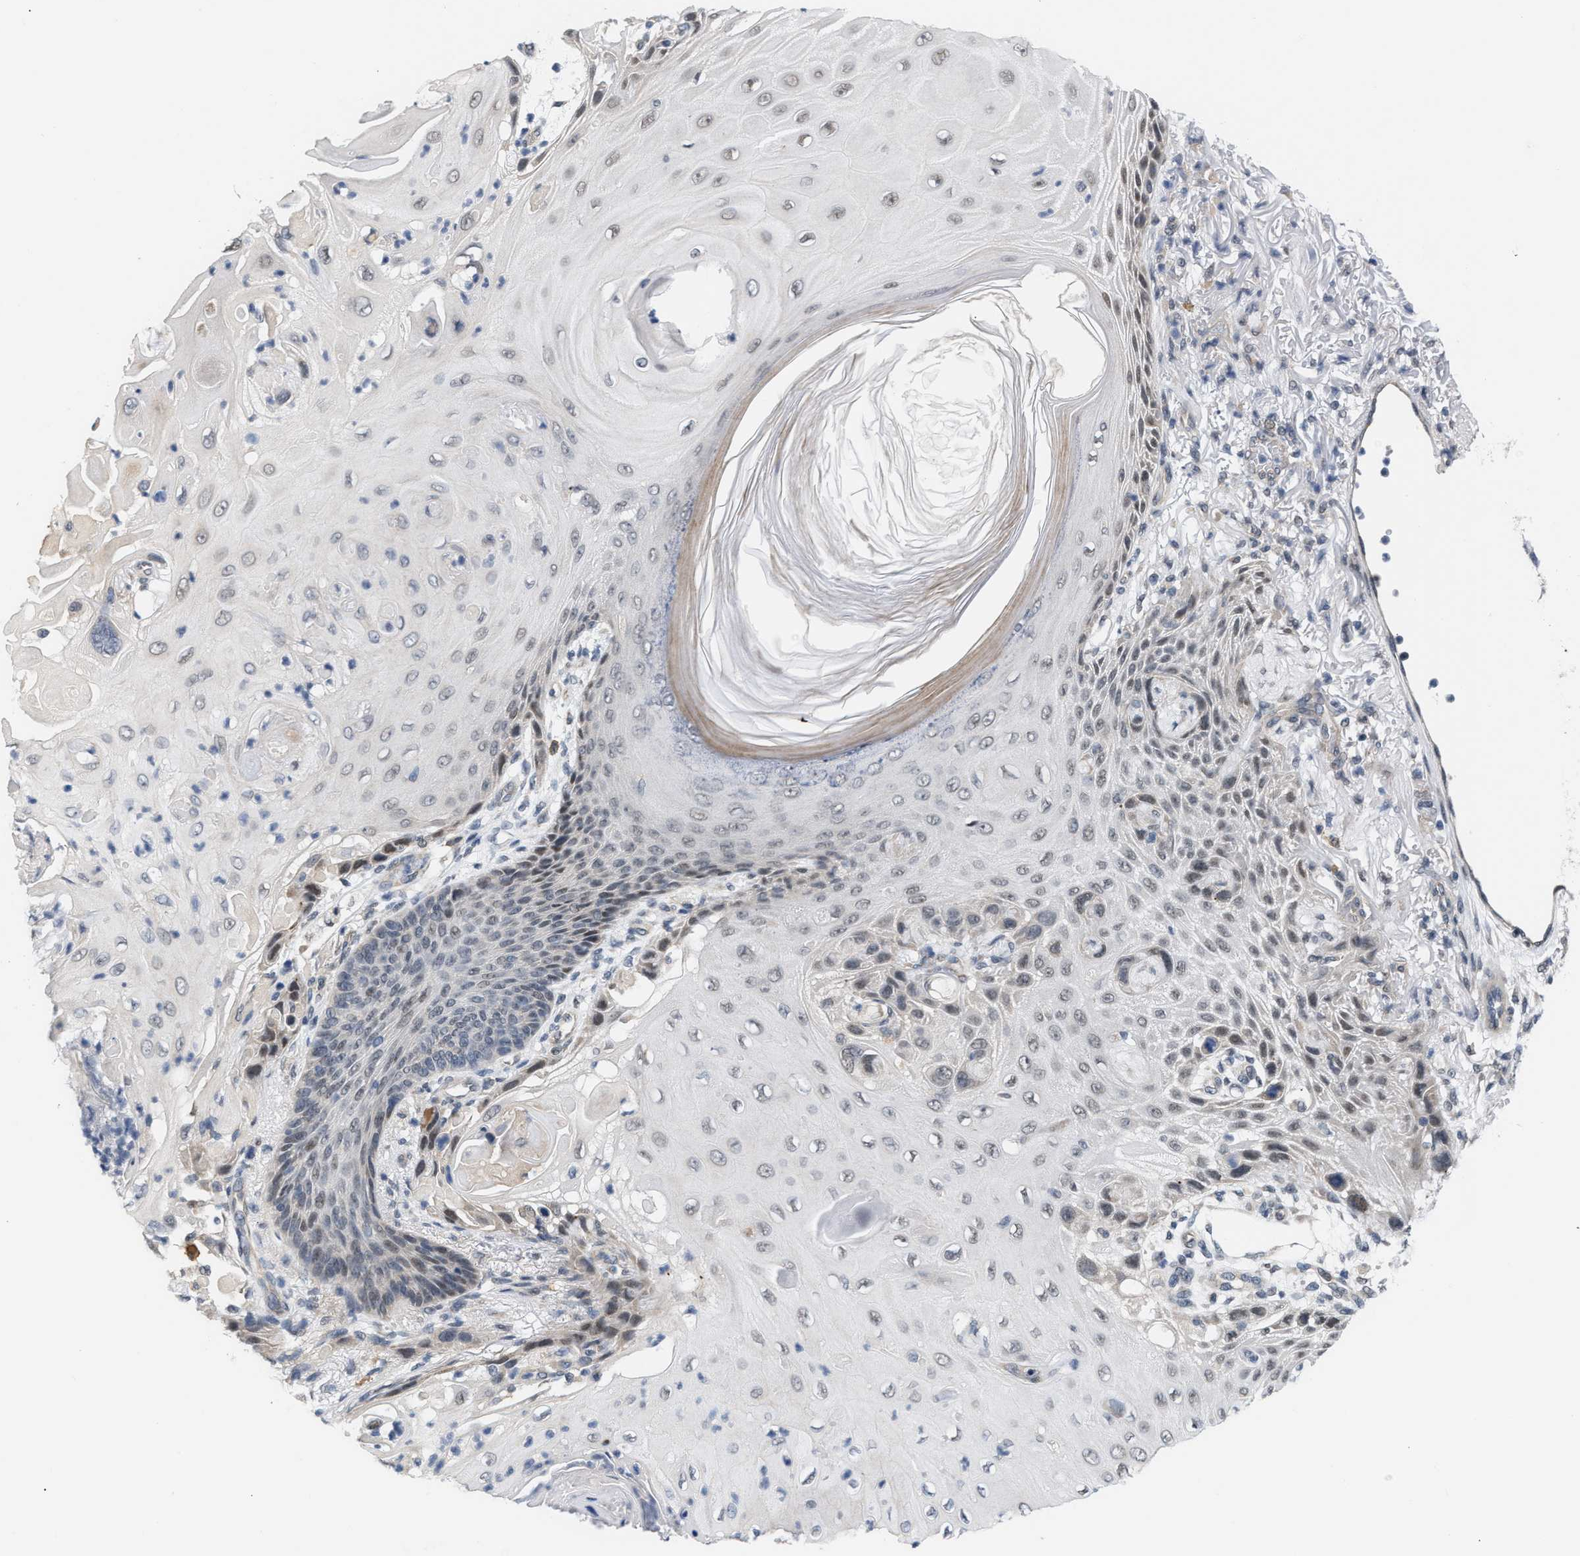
{"staining": {"intensity": "moderate", "quantity": "<25%", "location": "nuclear"}, "tissue": "skin cancer", "cell_type": "Tumor cells", "image_type": "cancer", "snomed": [{"axis": "morphology", "description": "Squamous cell carcinoma, NOS"}, {"axis": "topography", "description": "Skin"}], "caption": "IHC histopathology image of neoplastic tissue: skin squamous cell carcinoma stained using IHC displays low levels of moderate protein expression localized specifically in the nuclear of tumor cells, appearing as a nuclear brown color.", "gene": "TXNRD3", "patient": {"sex": "female", "age": 77}}